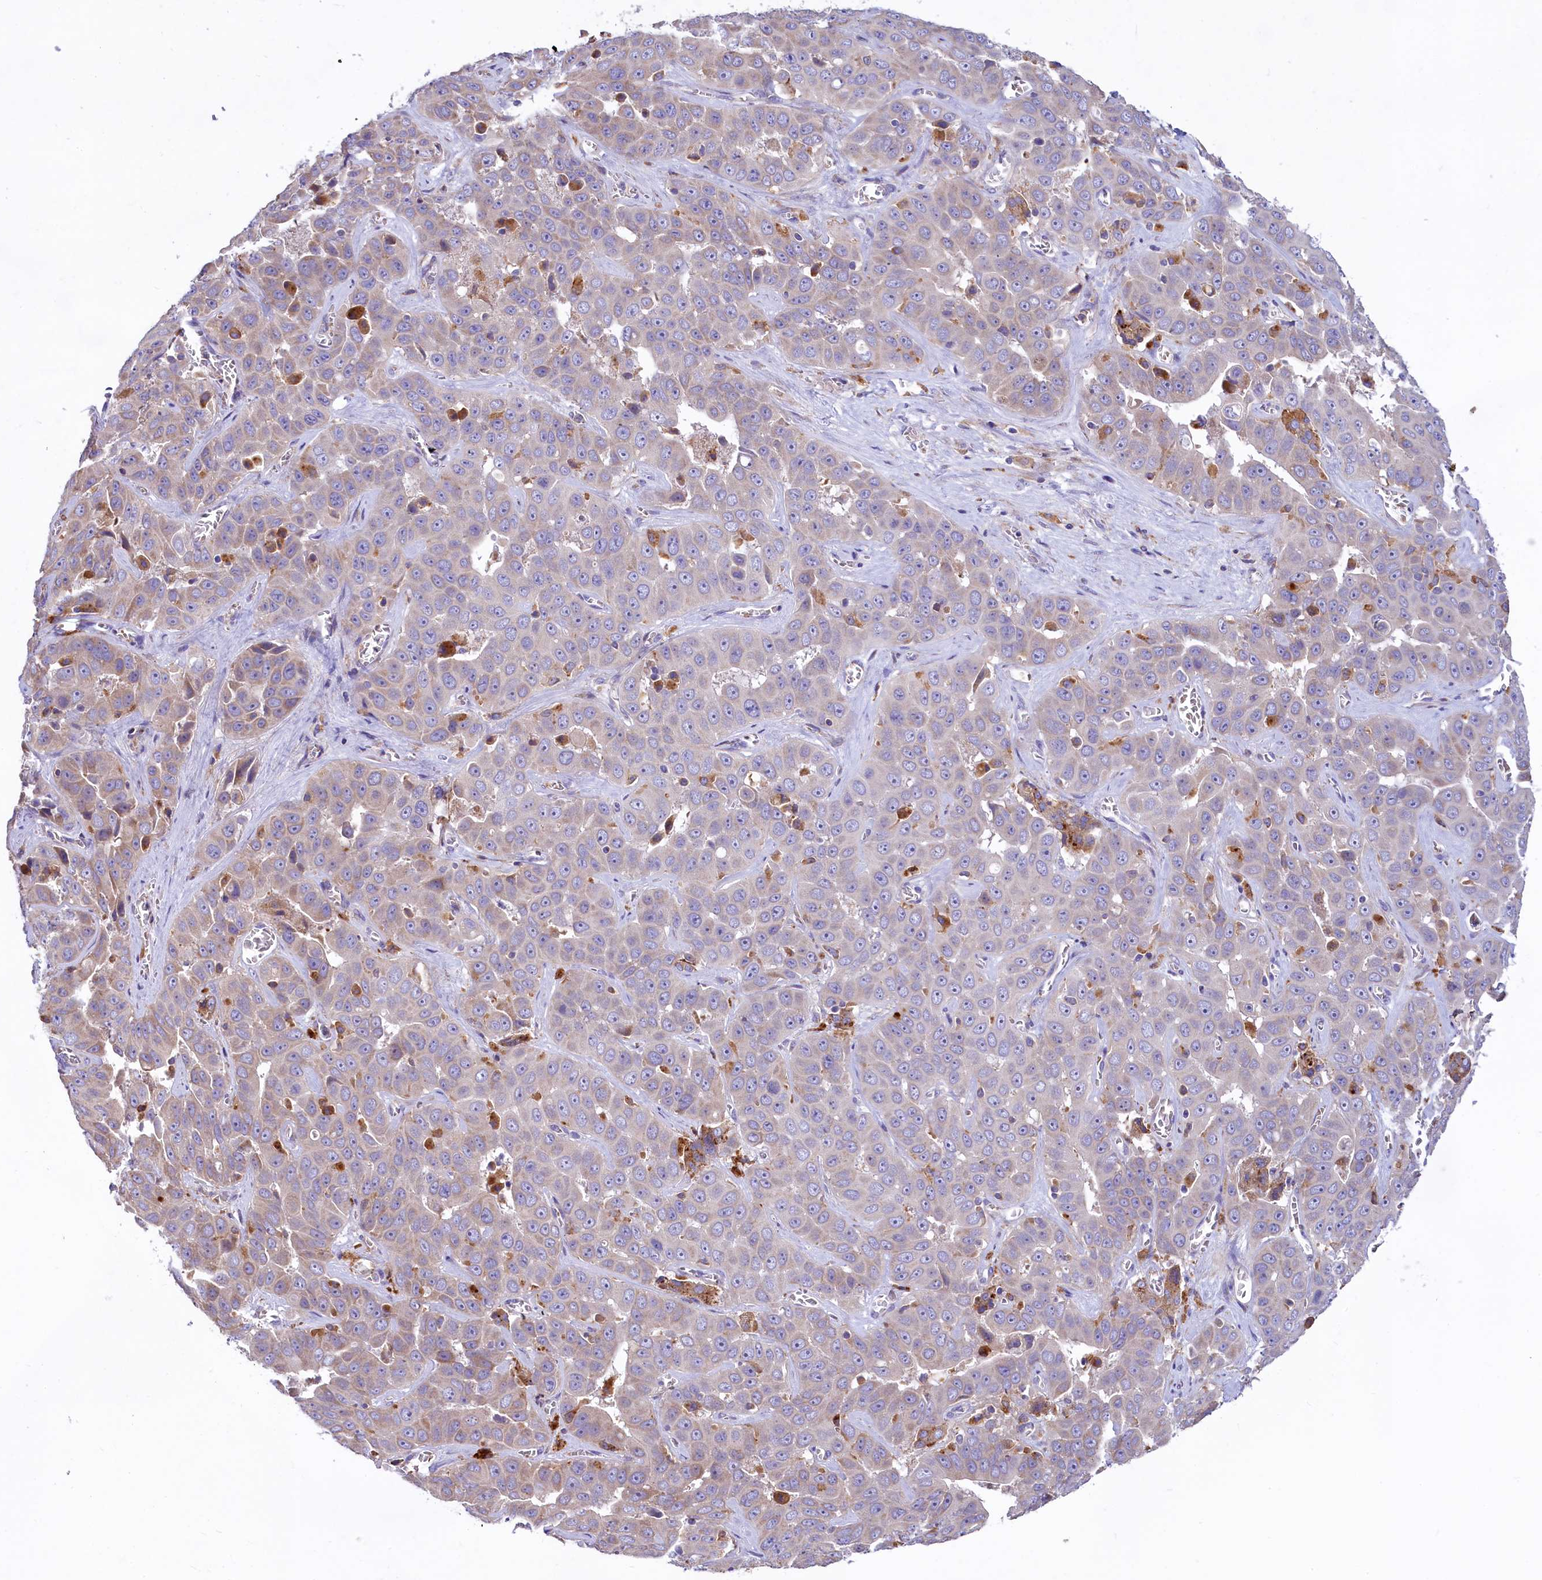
{"staining": {"intensity": "negative", "quantity": "none", "location": "none"}, "tissue": "liver cancer", "cell_type": "Tumor cells", "image_type": "cancer", "snomed": [{"axis": "morphology", "description": "Cholangiocarcinoma"}, {"axis": "topography", "description": "Liver"}], "caption": "IHC of human liver cholangiocarcinoma displays no positivity in tumor cells.", "gene": "HPS6", "patient": {"sex": "female", "age": 52}}